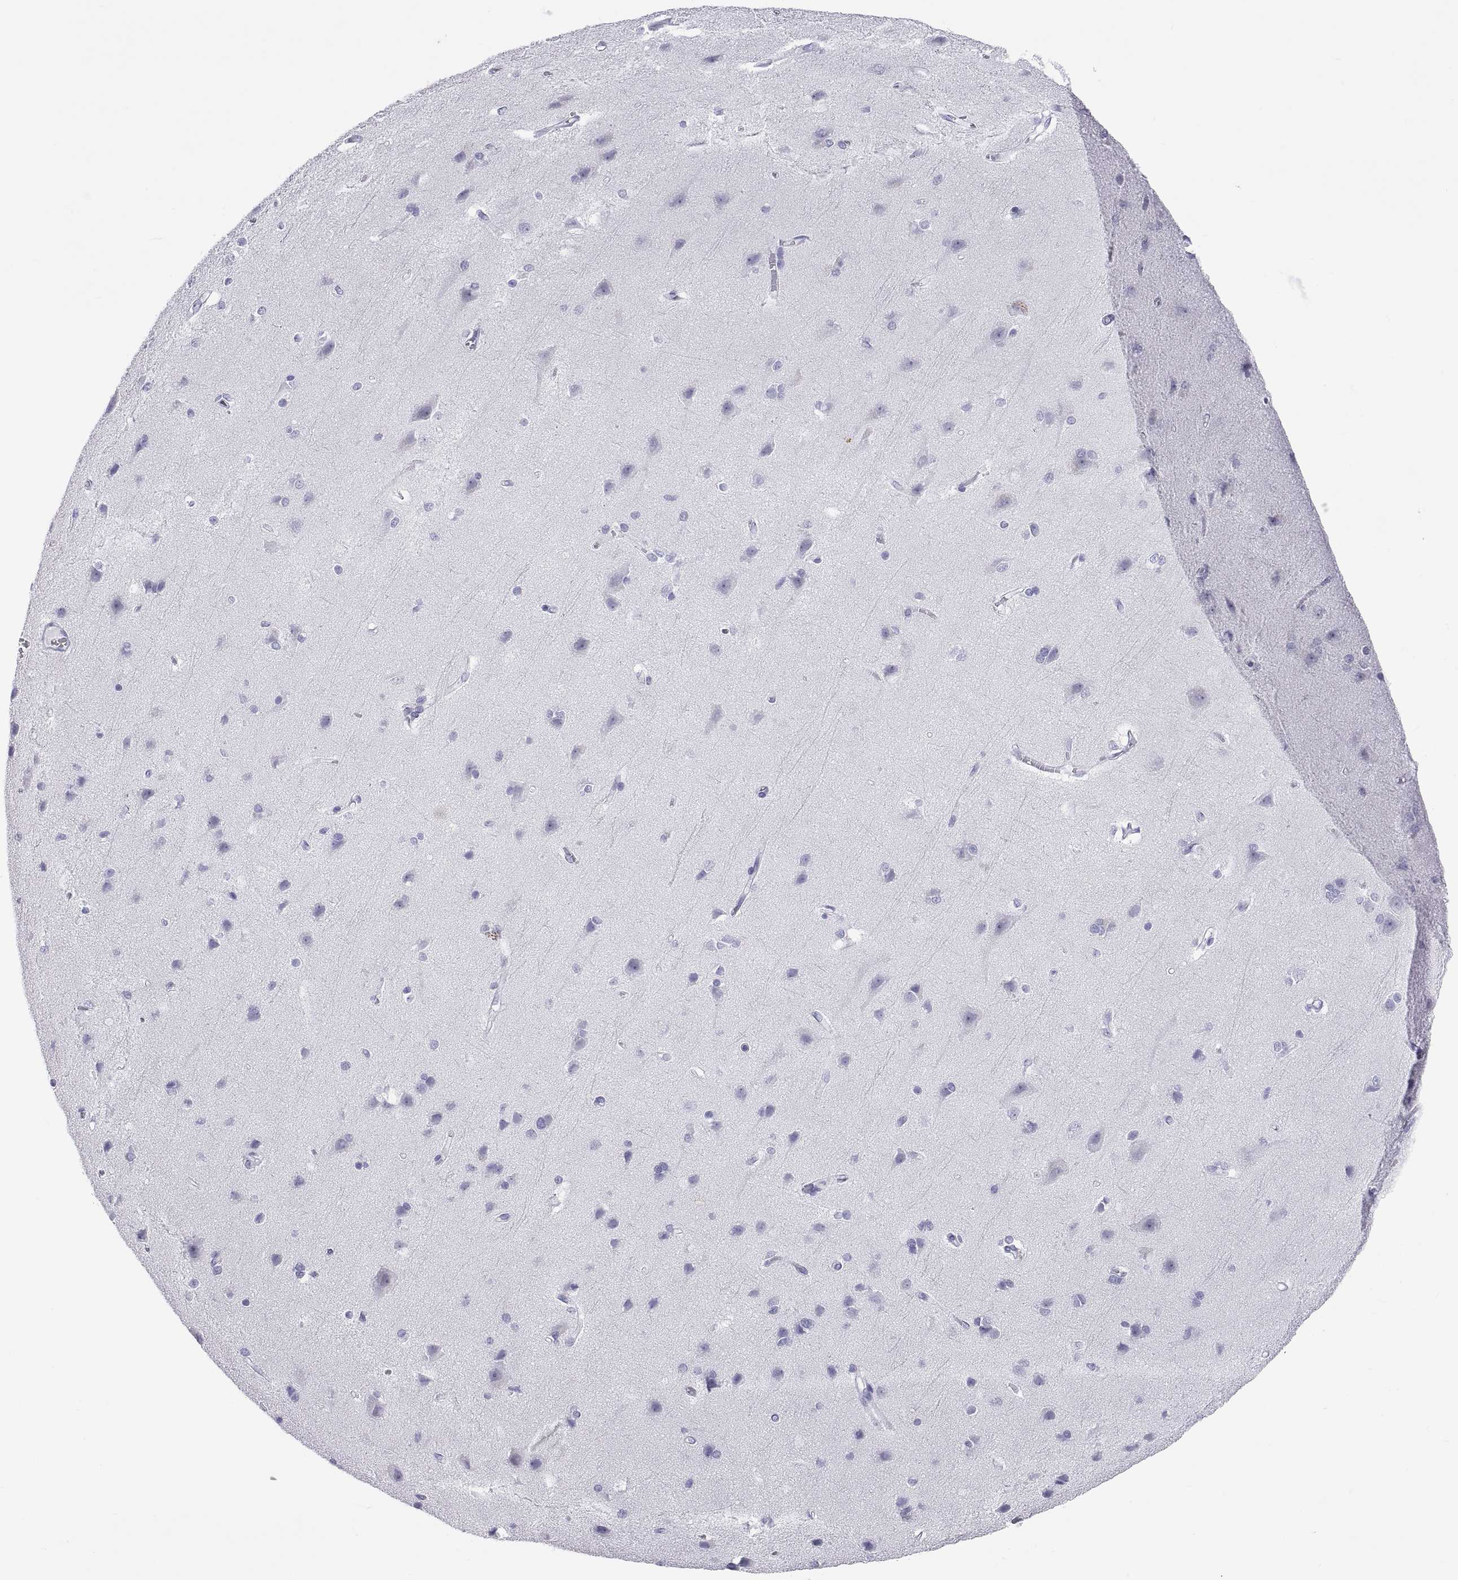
{"staining": {"intensity": "negative", "quantity": "none", "location": "none"}, "tissue": "cerebral cortex", "cell_type": "Endothelial cells", "image_type": "normal", "snomed": [{"axis": "morphology", "description": "Normal tissue, NOS"}, {"axis": "topography", "description": "Cerebral cortex"}], "caption": "The IHC photomicrograph has no significant positivity in endothelial cells of cerebral cortex.", "gene": "QRICH2", "patient": {"sex": "male", "age": 37}}